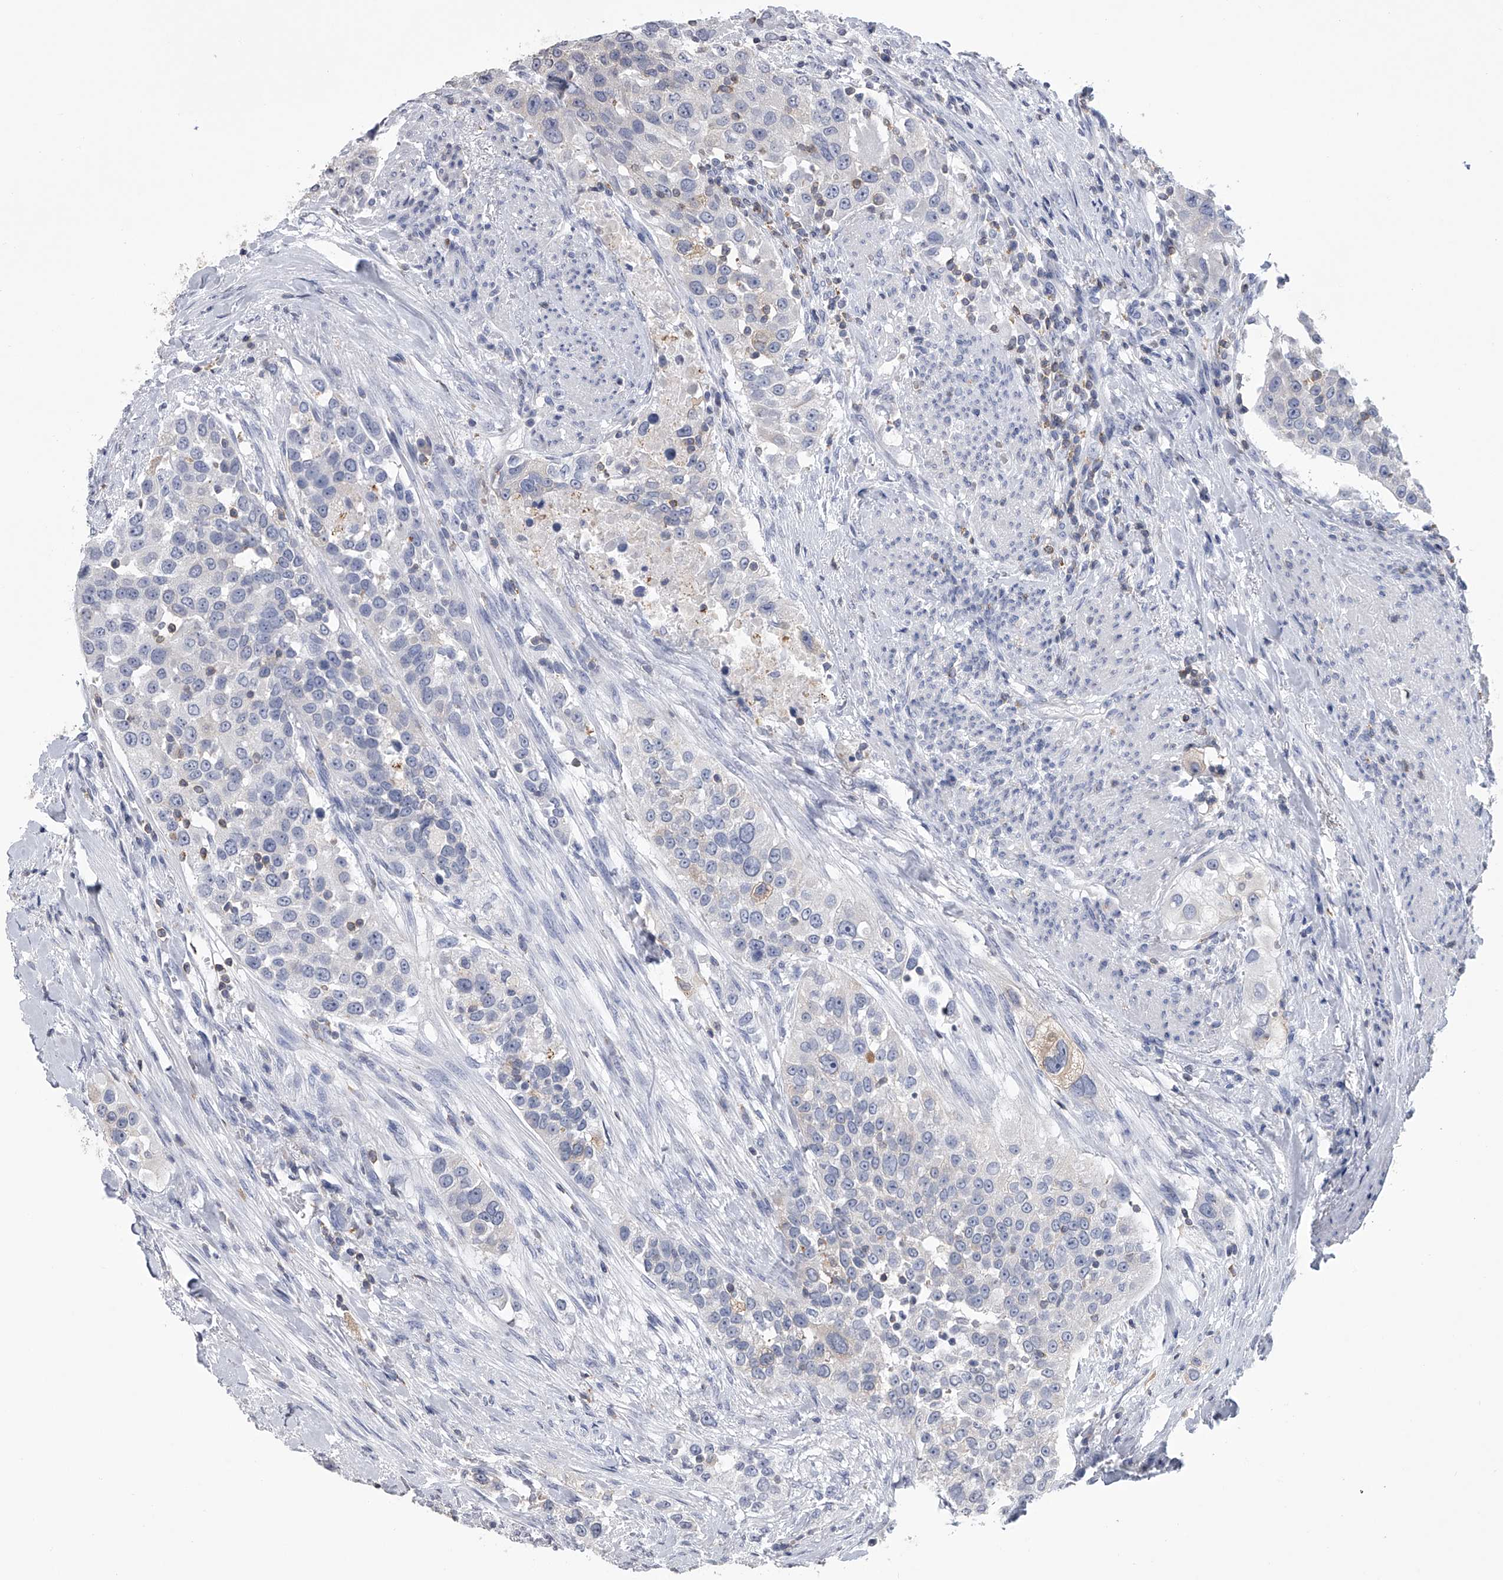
{"staining": {"intensity": "negative", "quantity": "none", "location": "none"}, "tissue": "urothelial cancer", "cell_type": "Tumor cells", "image_type": "cancer", "snomed": [{"axis": "morphology", "description": "Urothelial carcinoma, High grade"}, {"axis": "topography", "description": "Urinary bladder"}], "caption": "IHC image of neoplastic tissue: human high-grade urothelial carcinoma stained with DAB exhibits no significant protein staining in tumor cells. The staining was performed using DAB (3,3'-diaminobenzidine) to visualize the protein expression in brown, while the nuclei were stained in blue with hematoxylin (Magnification: 20x).", "gene": "TASP1", "patient": {"sex": "female", "age": 80}}